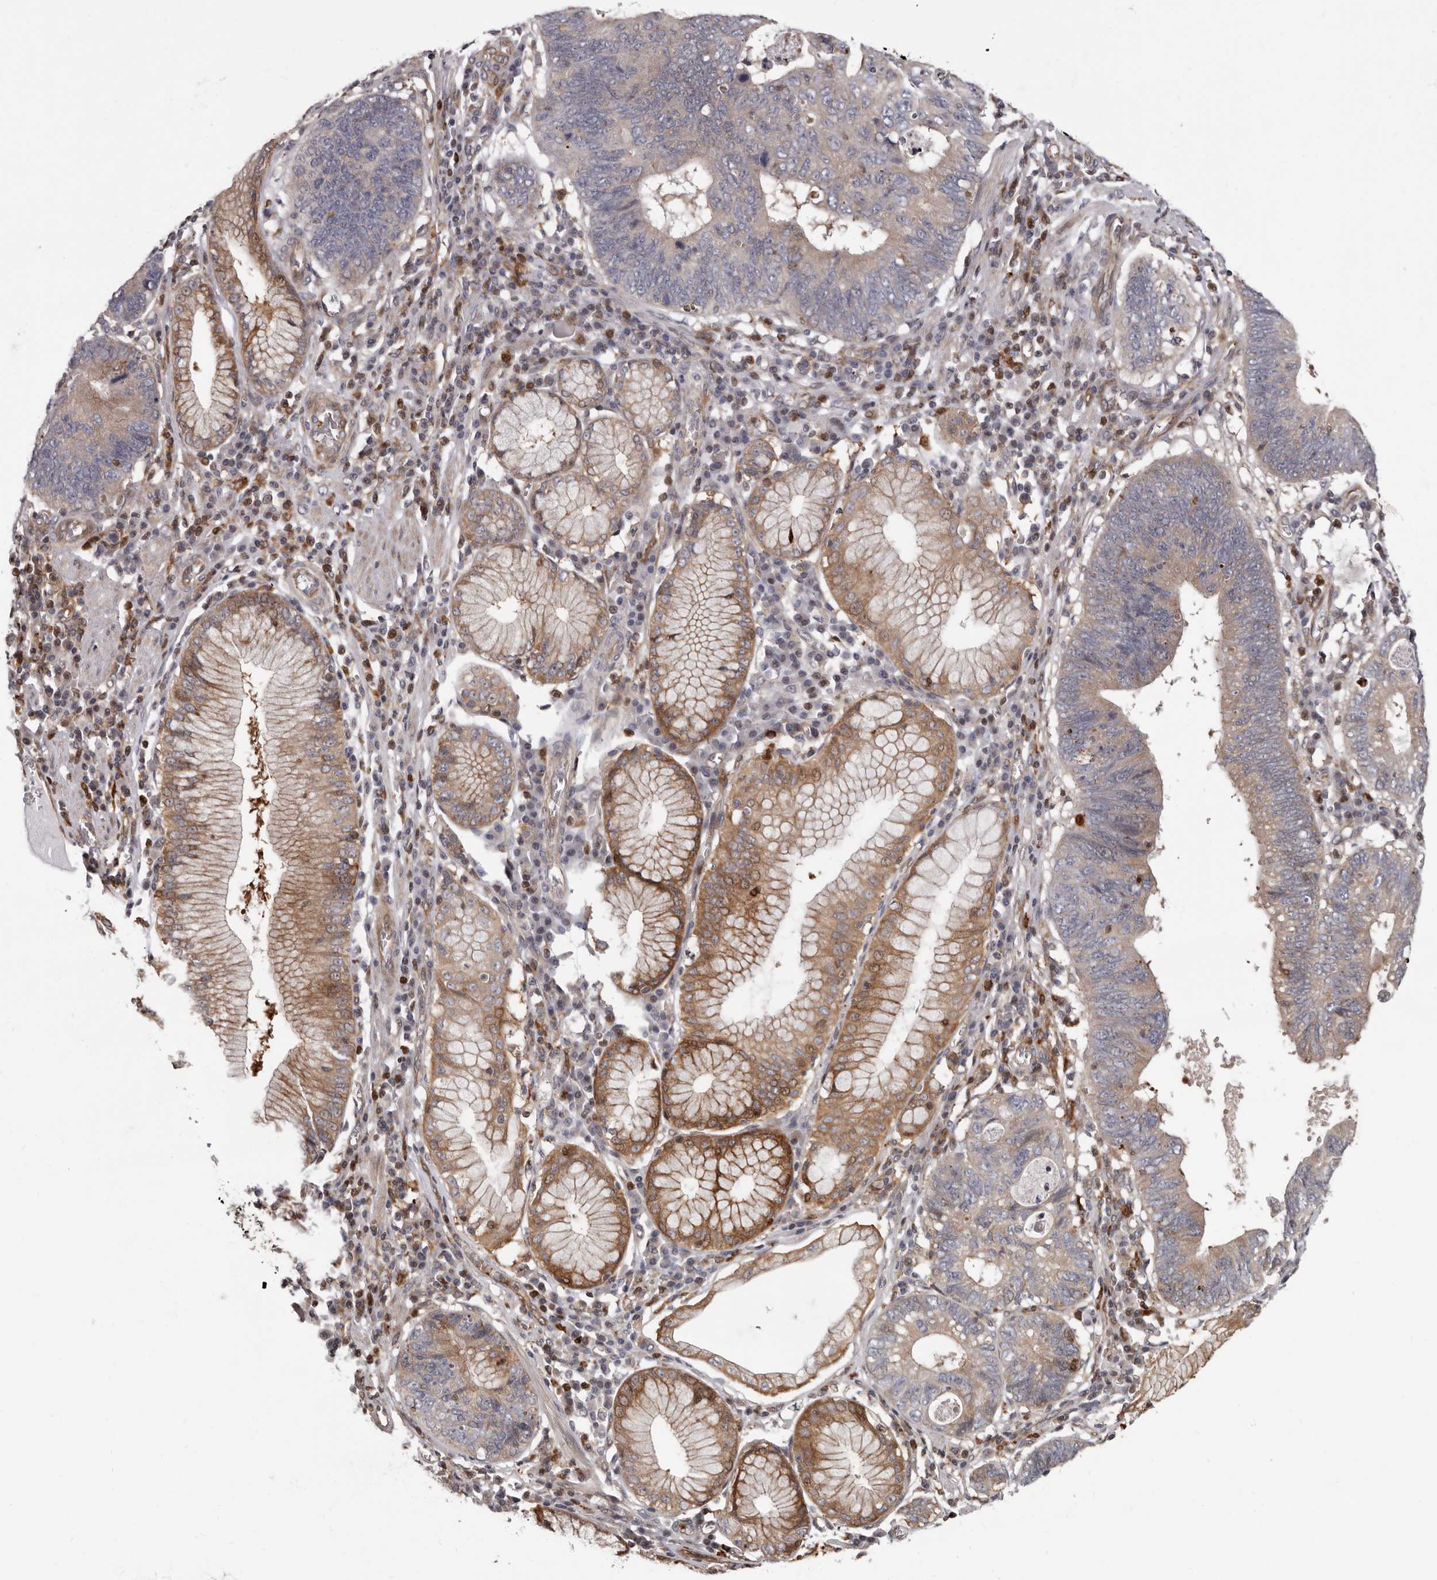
{"staining": {"intensity": "weak", "quantity": "<25%", "location": "cytoplasmic/membranous"}, "tissue": "stomach cancer", "cell_type": "Tumor cells", "image_type": "cancer", "snomed": [{"axis": "morphology", "description": "Adenocarcinoma, NOS"}, {"axis": "topography", "description": "Stomach"}], "caption": "Immunohistochemical staining of stomach adenocarcinoma shows no significant expression in tumor cells. (Immunohistochemistry (ihc), brightfield microscopy, high magnification).", "gene": "FGFR4", "patient": {"sex": "male", "age": 59}}